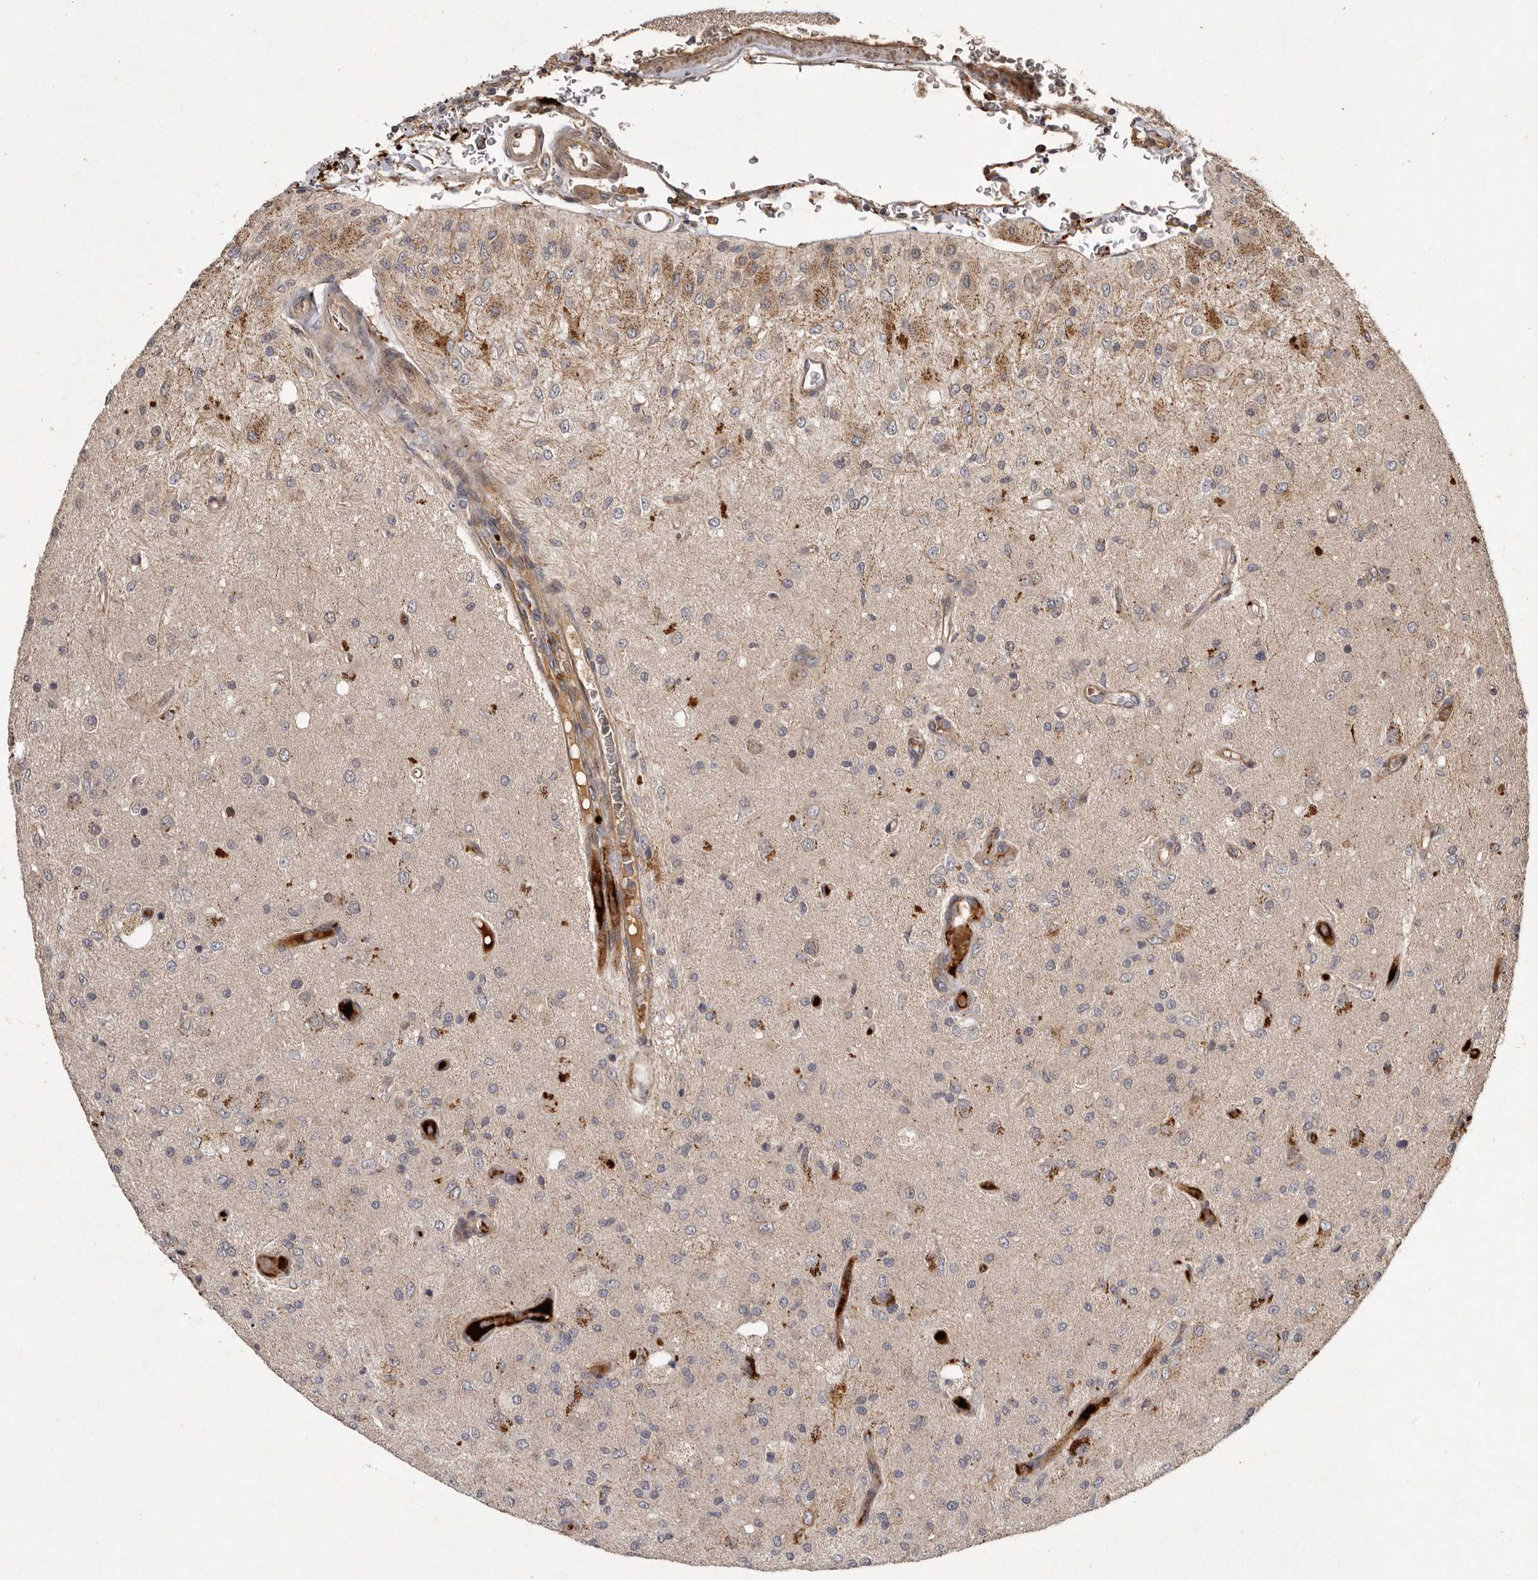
{"staining": {"intensity": "weak", "quantity": "25%-75%", "location": "cytoplasmic/membranous"}, "tissue": "glioma", "cell_type": "Tumor cells", "image_type": "cancer", "snomed": [{"axis": "morphology", "description": "Normal tissue, NOS"}, {"axis": "morphology", "description": "Glioma, malignant, High grade"}, {"axis": "topography", "description": "Cerebral cortex"}], "caption": "This histopathology image reveals immunohistochemistry (IHC) staining of malignant glioma (high-grade), with low weak cytoplasmic/membranous expression in about 25%-75% of tumor cells.", "gene": "SEMA3A", "patient": {"sex": "male", "age": 77}}